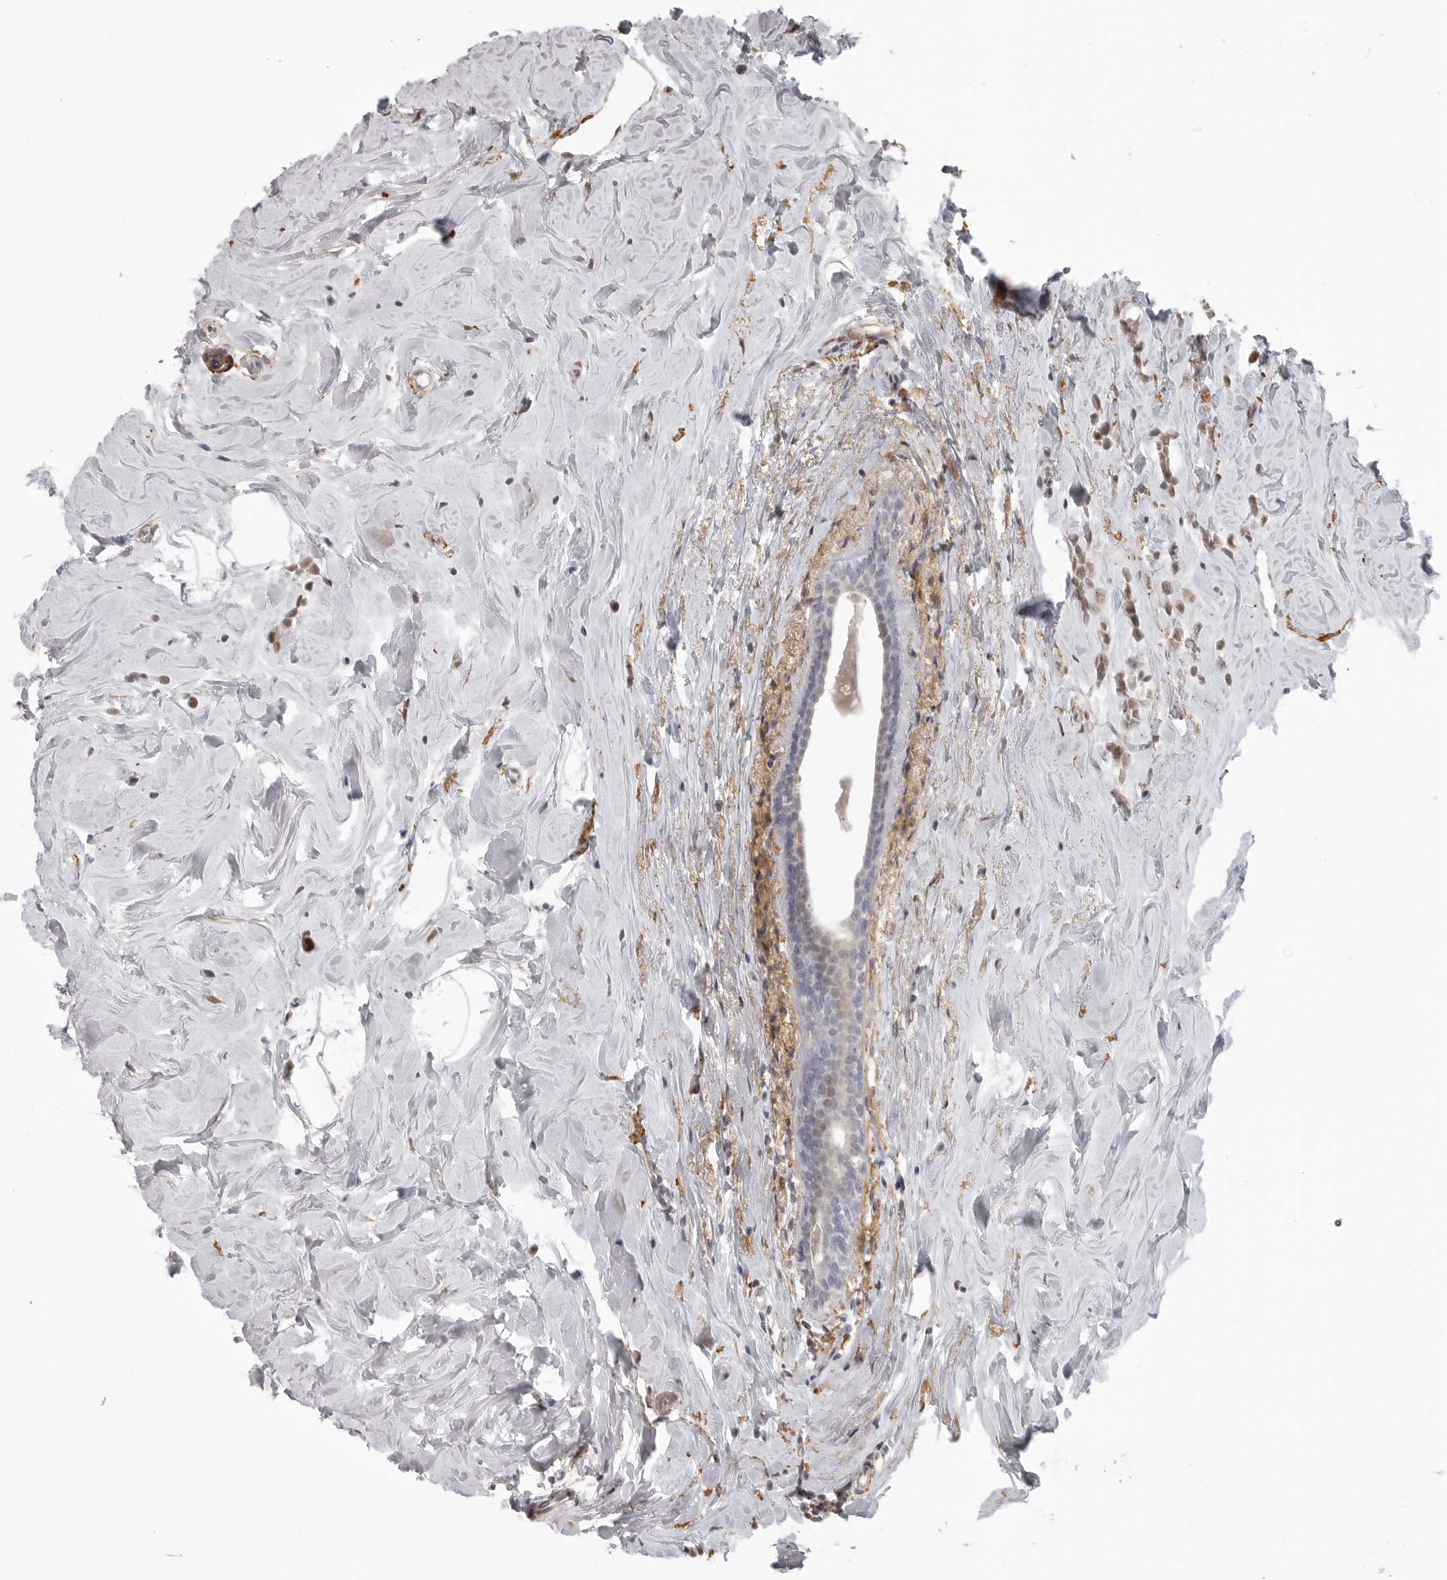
{"staining": {"intensity": "weak", "quantity": ">75%", "location": "nuclear"}, "tissue": "breast cancer", "cell_type": "Tumor cells", "image_type": "cancer", "snomed": [{"axis": "morphology", "description": "Lobular carcinoma"}, {"axis": "topography", "description": "Breast"}], "caption": "The micrograph displays a brown stain indicating the presence of a protein in the nuclear of tumor cells in breast cancer (lobular carcinoma). Nuclei are stained in blue.", "gene": "UROD", "patient": {"sex": "female", "age": 47}}